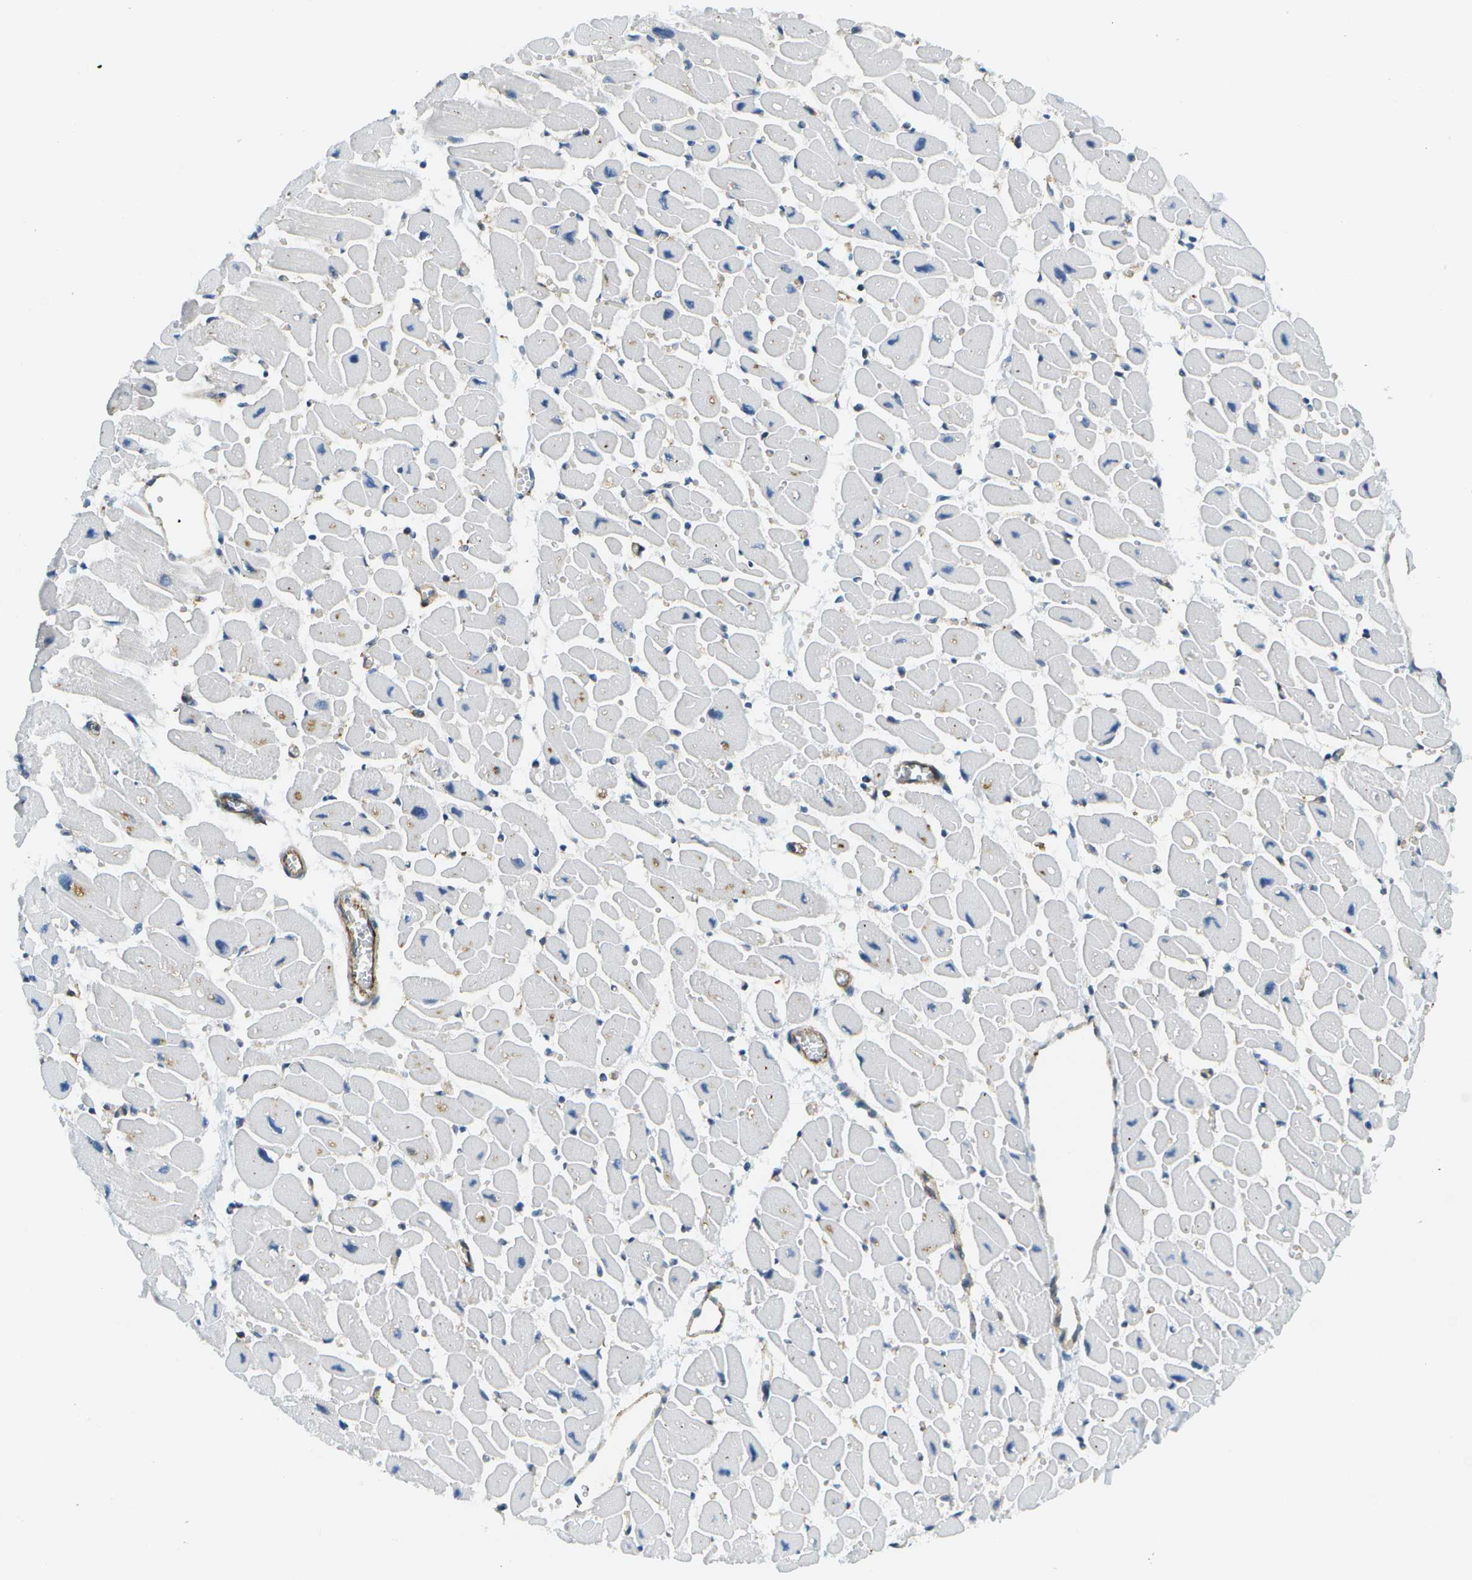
{"staining": {"intensity": "negative", "quantity": "none", "location": "none"}, "tissue": "heart muscle", "cell_type": "Cardiomyocytes", "image_type": "normal", "snomed": [{"axis": "morphology", "description": "Normal tissue, NOS"}, {"axis": "topography", "description": "Heart"}], "caption": "Cardiomyocytes show no significant expression in benign heart muscle.", "gene": "KIAA0040", "patient": {"sex": "female", "age": 54}}